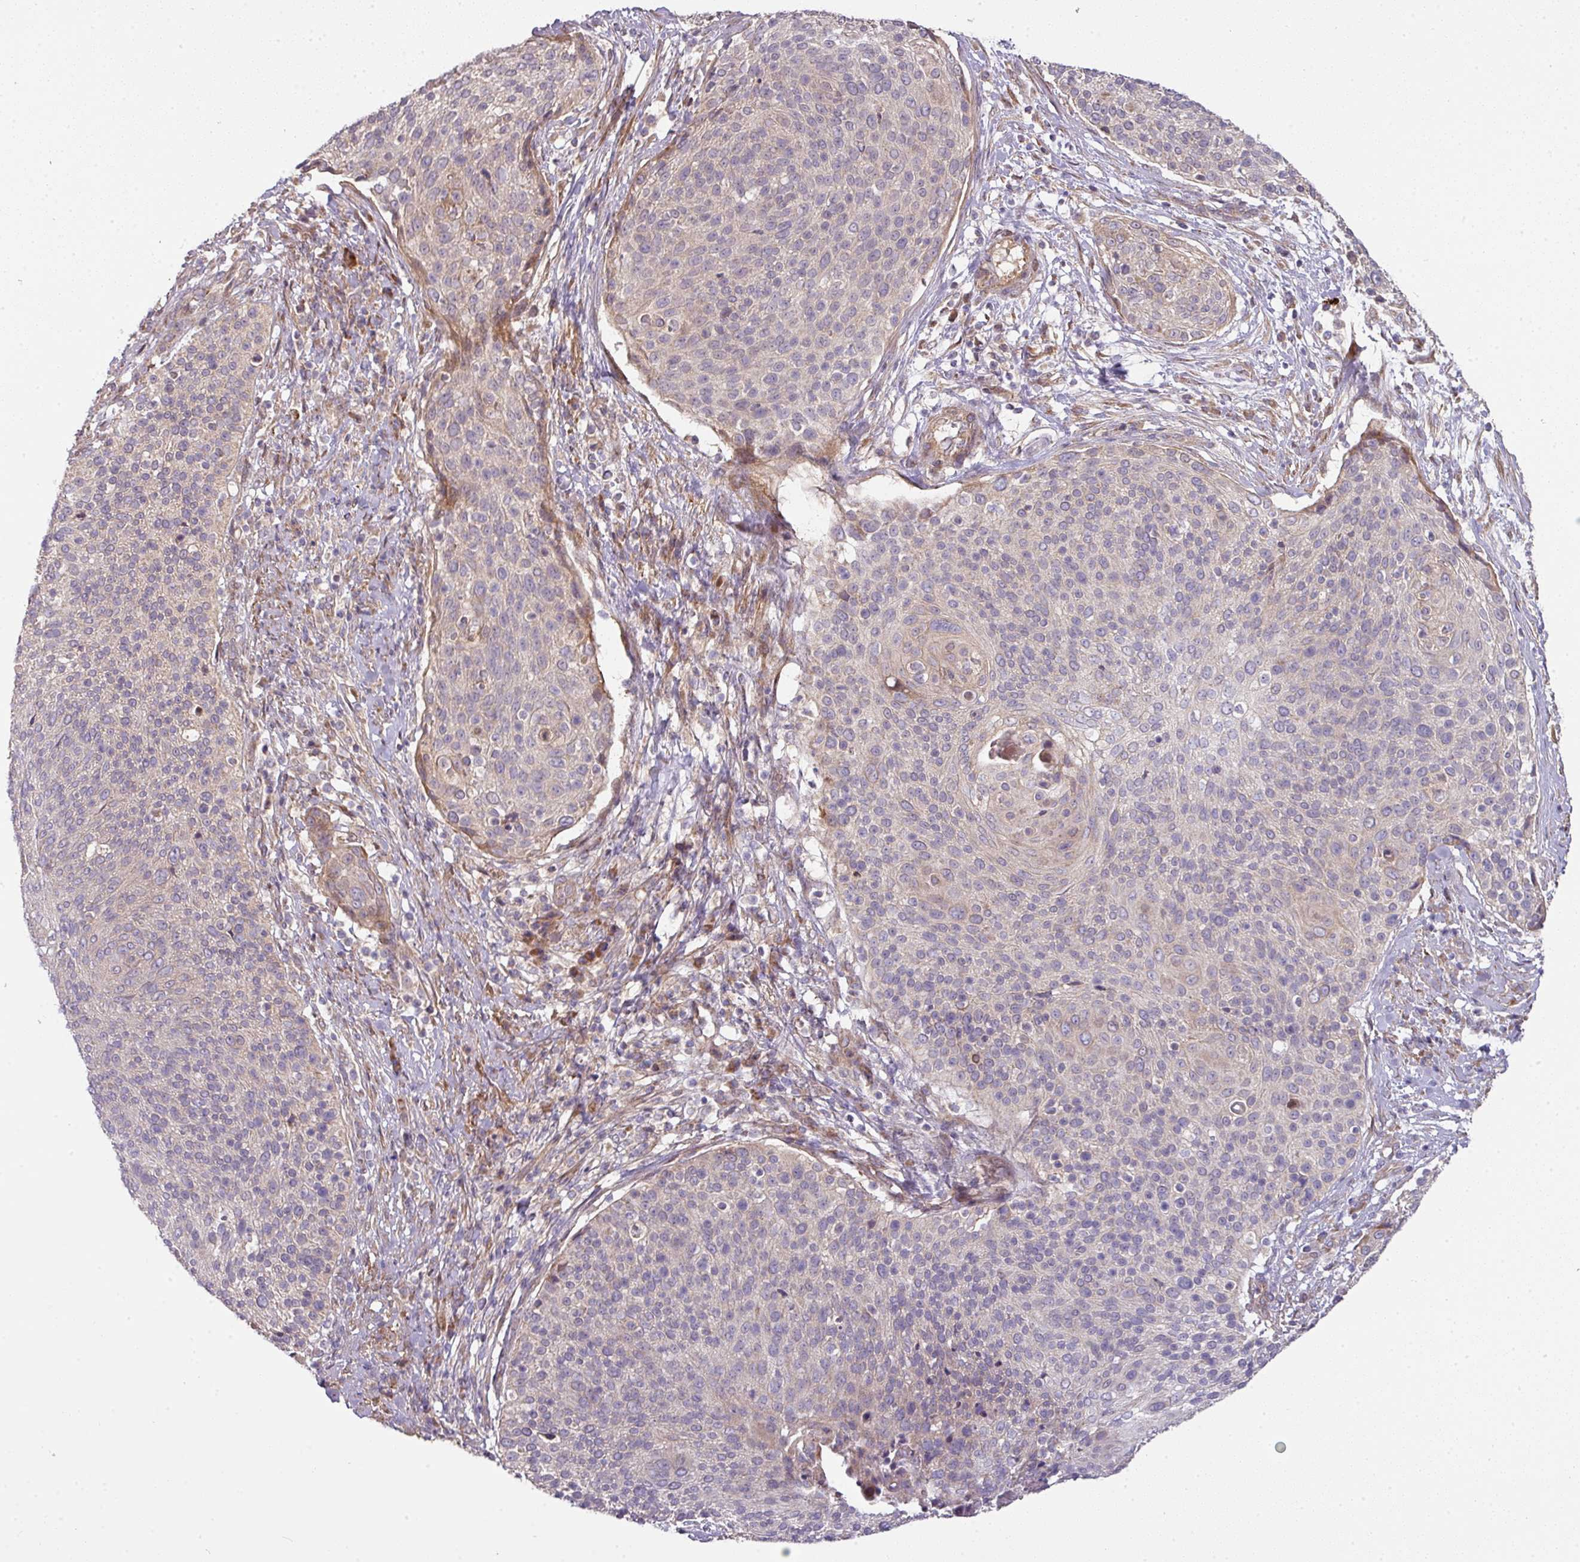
{"staining": {"intensity": "weak", "quantity": "25%-75%", "location": "cytoplasmic/membranous"}, "tissue": "cervical cancer", "cell_type": "Tumor cells", "image_type": "cancer", "snomed": [{"axis": "morphology", "description": "Squamous cell carcinoma, NOS"}, {"axis": "topography", "description": "Cervix"}], "caption": "IHC image of neoplastic tissue: cervical squamous cell carcinoma stained using immunohistochemistry shows low levels of weak protein expression localized specifically in the cytoplasmic/membranous of tumor cells, appearing as a cytoplasmic/membranous brown color.", "gene": "STK35", "patient": {"sex": "female", "age": 31}}